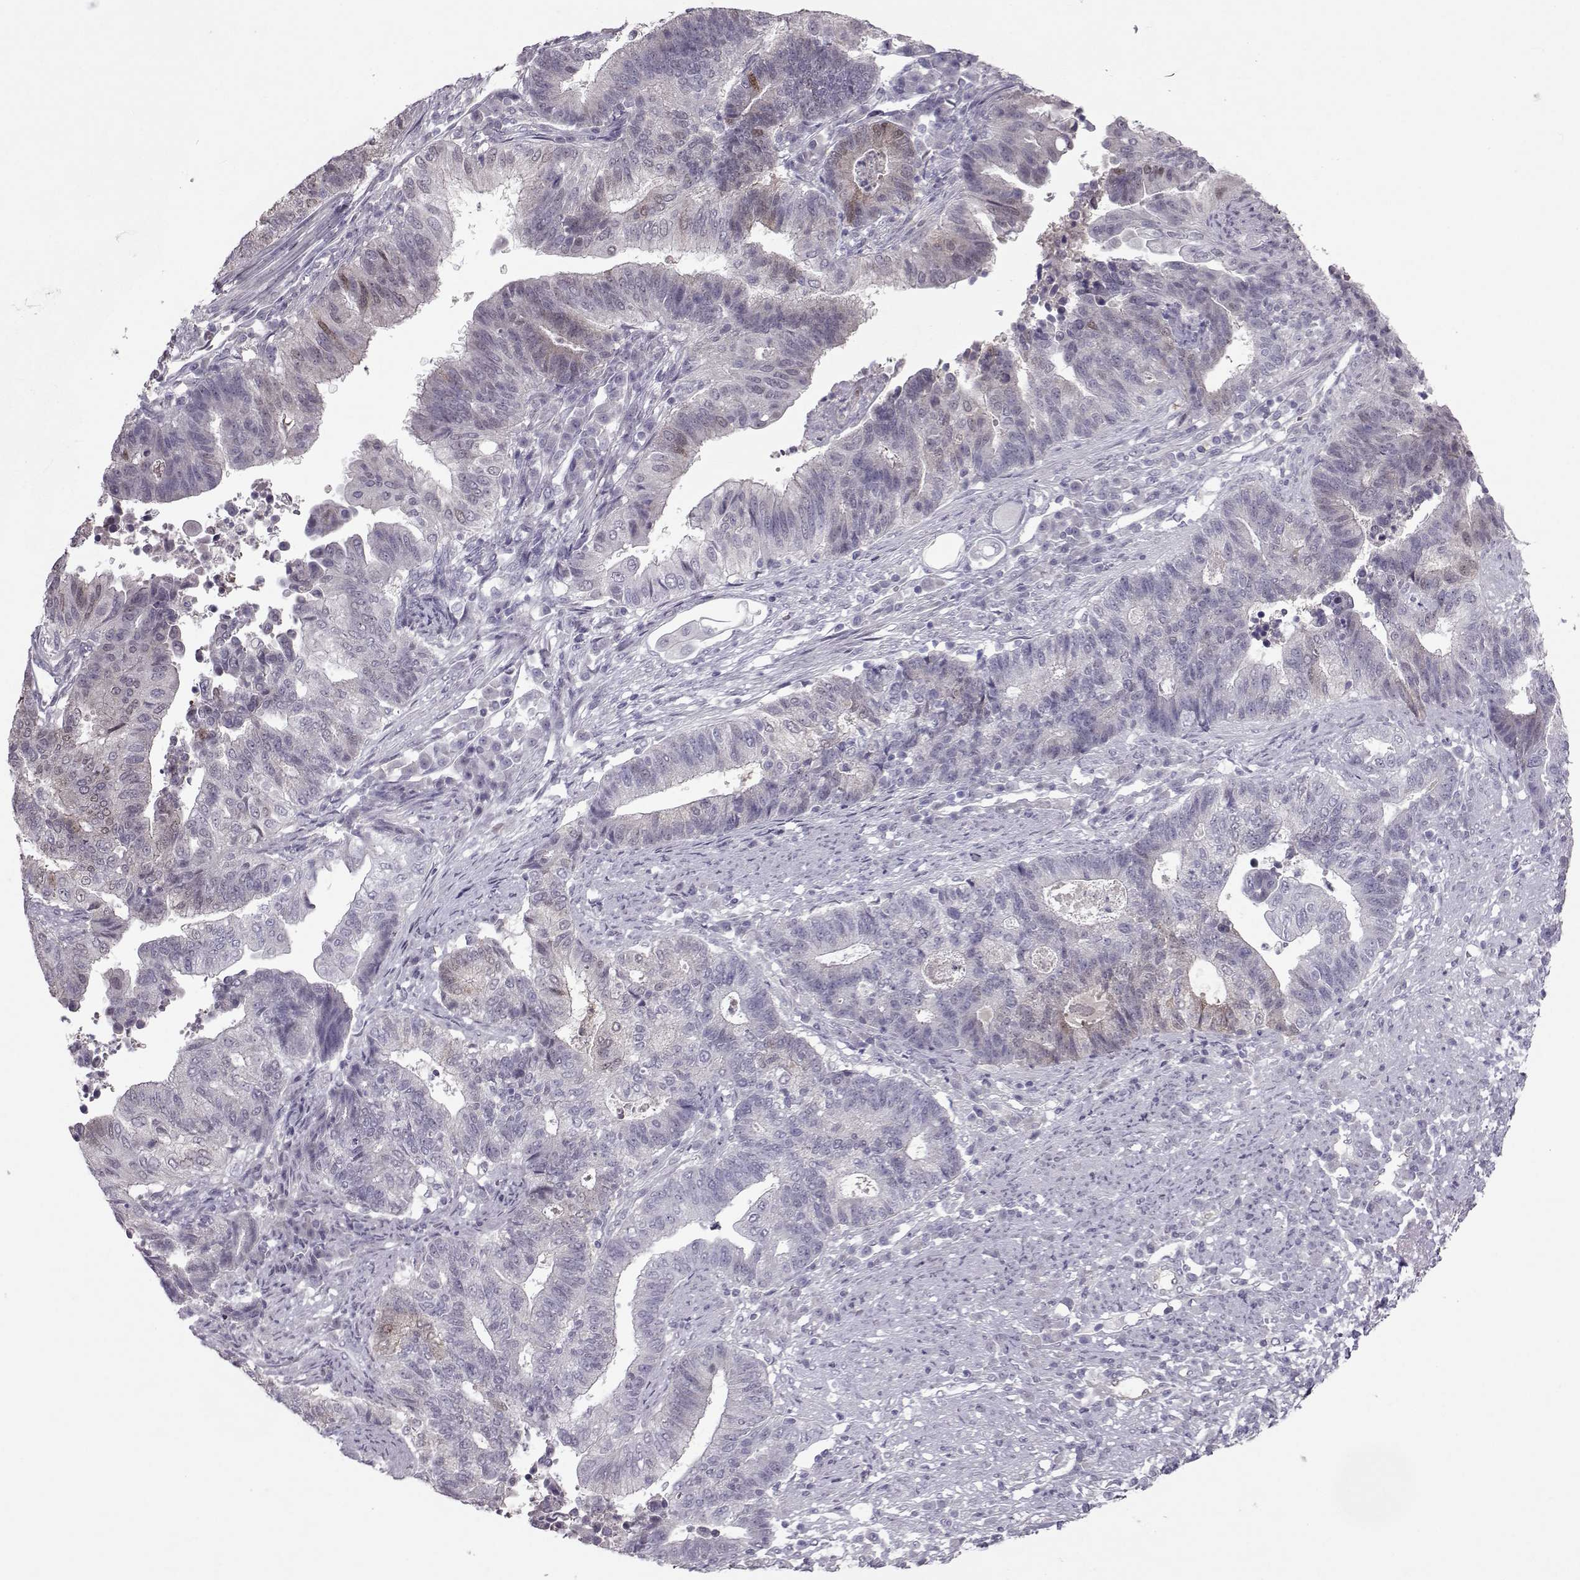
{"staining": {"intensity": "moderate", "quantity": "<25%", "location": "cytoplasmic/membranous,nuclear"}, "tissue": "endometrial cancer", "cell_type": "Tumor cells", "image_type": "cancer", "snomed": [{"axis": "morphology", "description": "Adenocarcinoma, NOS"}, {"axis": "topography", "description": "Uterus"}, {"axis": "topography", "description": "Endometrium"}], "caption": "Endometrial cancer (adenocarcinoma) stained for a protein shows moderate cytoplasmic/membranous and nuclear positivity in tumor cells.", "gene": "ASRGL1", "patient": {"sex": "female", "age": 54}}